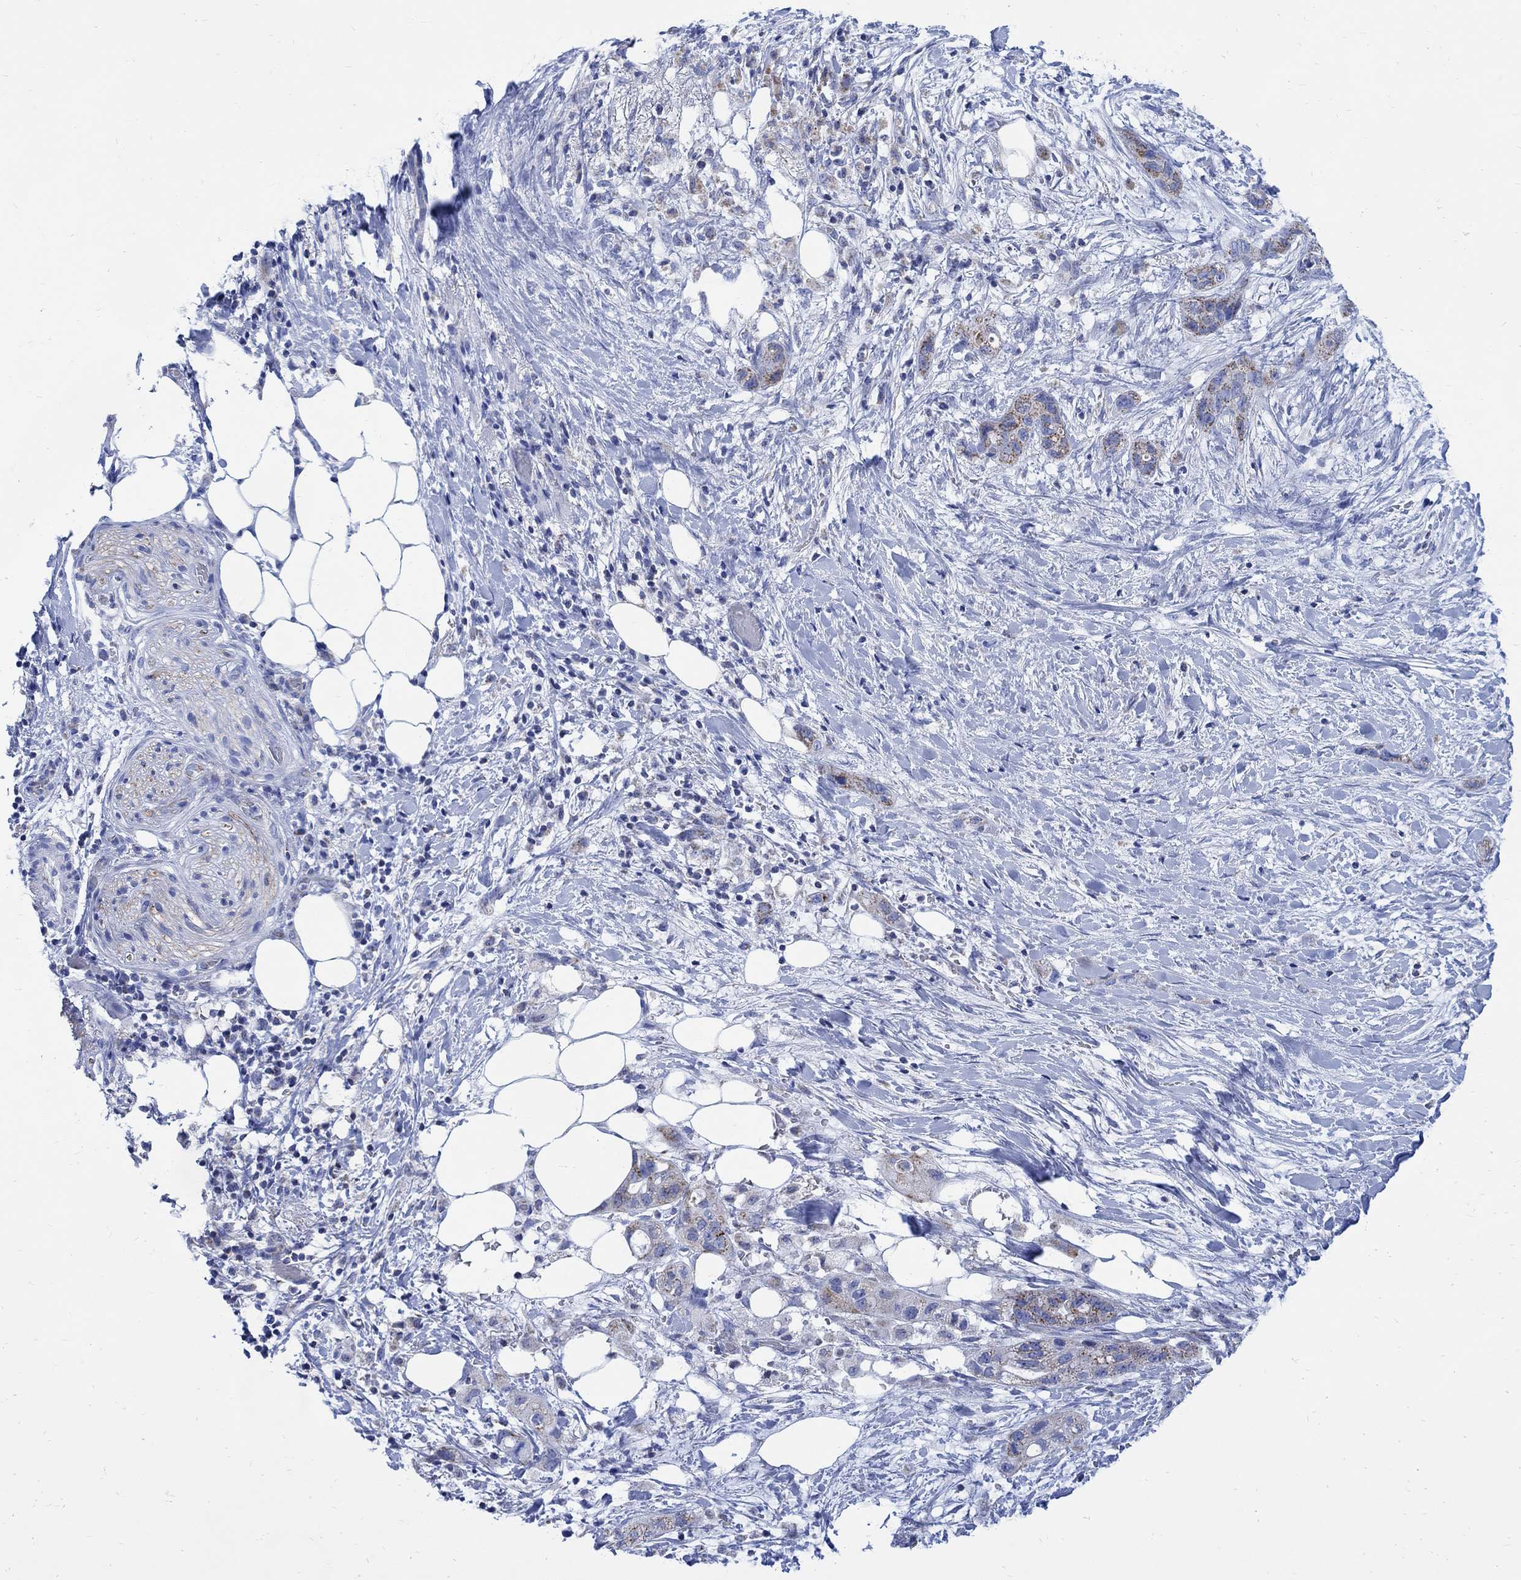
{"staining": {"intensity": "moderate", "quantity": "<25%", "location": "cytoplasmic/membranous"}, "tissue": "pancreatic cancer", "cell_type": "Tumor cells", "image_type": "cancer", "snomed": [{"axis": "morphology", "description": "Adenocarcinoma, NOS"}, {"axis": "topography", "description": "Pancreas"}], "caption": "Immunohistochemical staining of human adenocarcinoma (pancreatic) reveals moderate cytoplasmic/membranous protein expression in about <25% of tumor cells.", "gene": "CPLX2", "patient": {"sex": "female", "age": 72}}